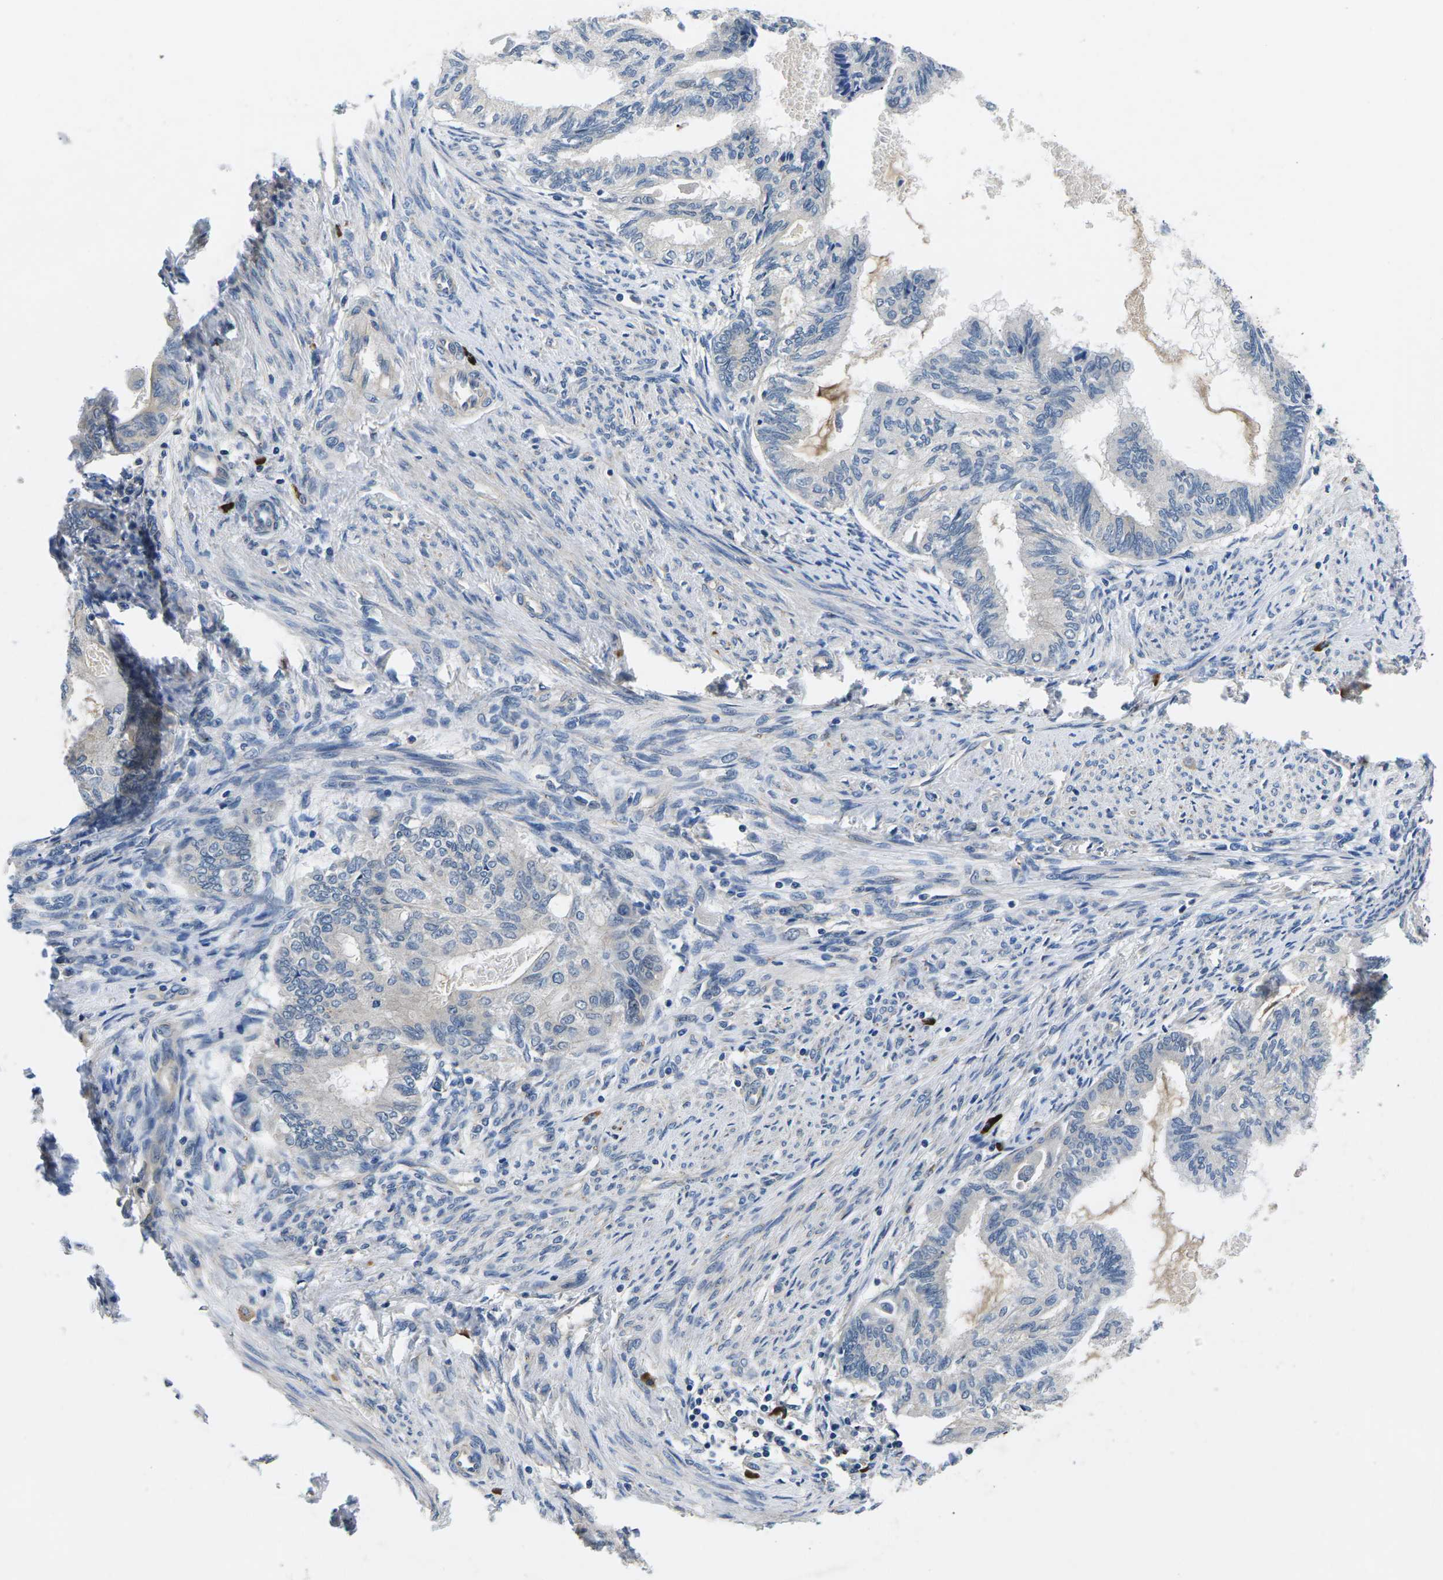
{"staining": {"intensity": "negative", "quantity": "none", "location": "none"}, "tissue": "cervical cancer", "cell_type": "Tumor cells", "image_type": "cancer", "snomed": [{"axis": "morphology", "description": "Normal tissue, NOS"}, {"axis": "morphology", "description": "Adenocarcinoma, NOS"}, {"axis": "topography", "description": "Cervix"}, {"axis": "topography", "description": "Endometrium"}], "caption": "The micrograph shows no significant positivity in tumor cells of cervical cancer (adenocarcinoma).", "gene": "PLCE1", "patient": {"sex": "female", "age": 86}}